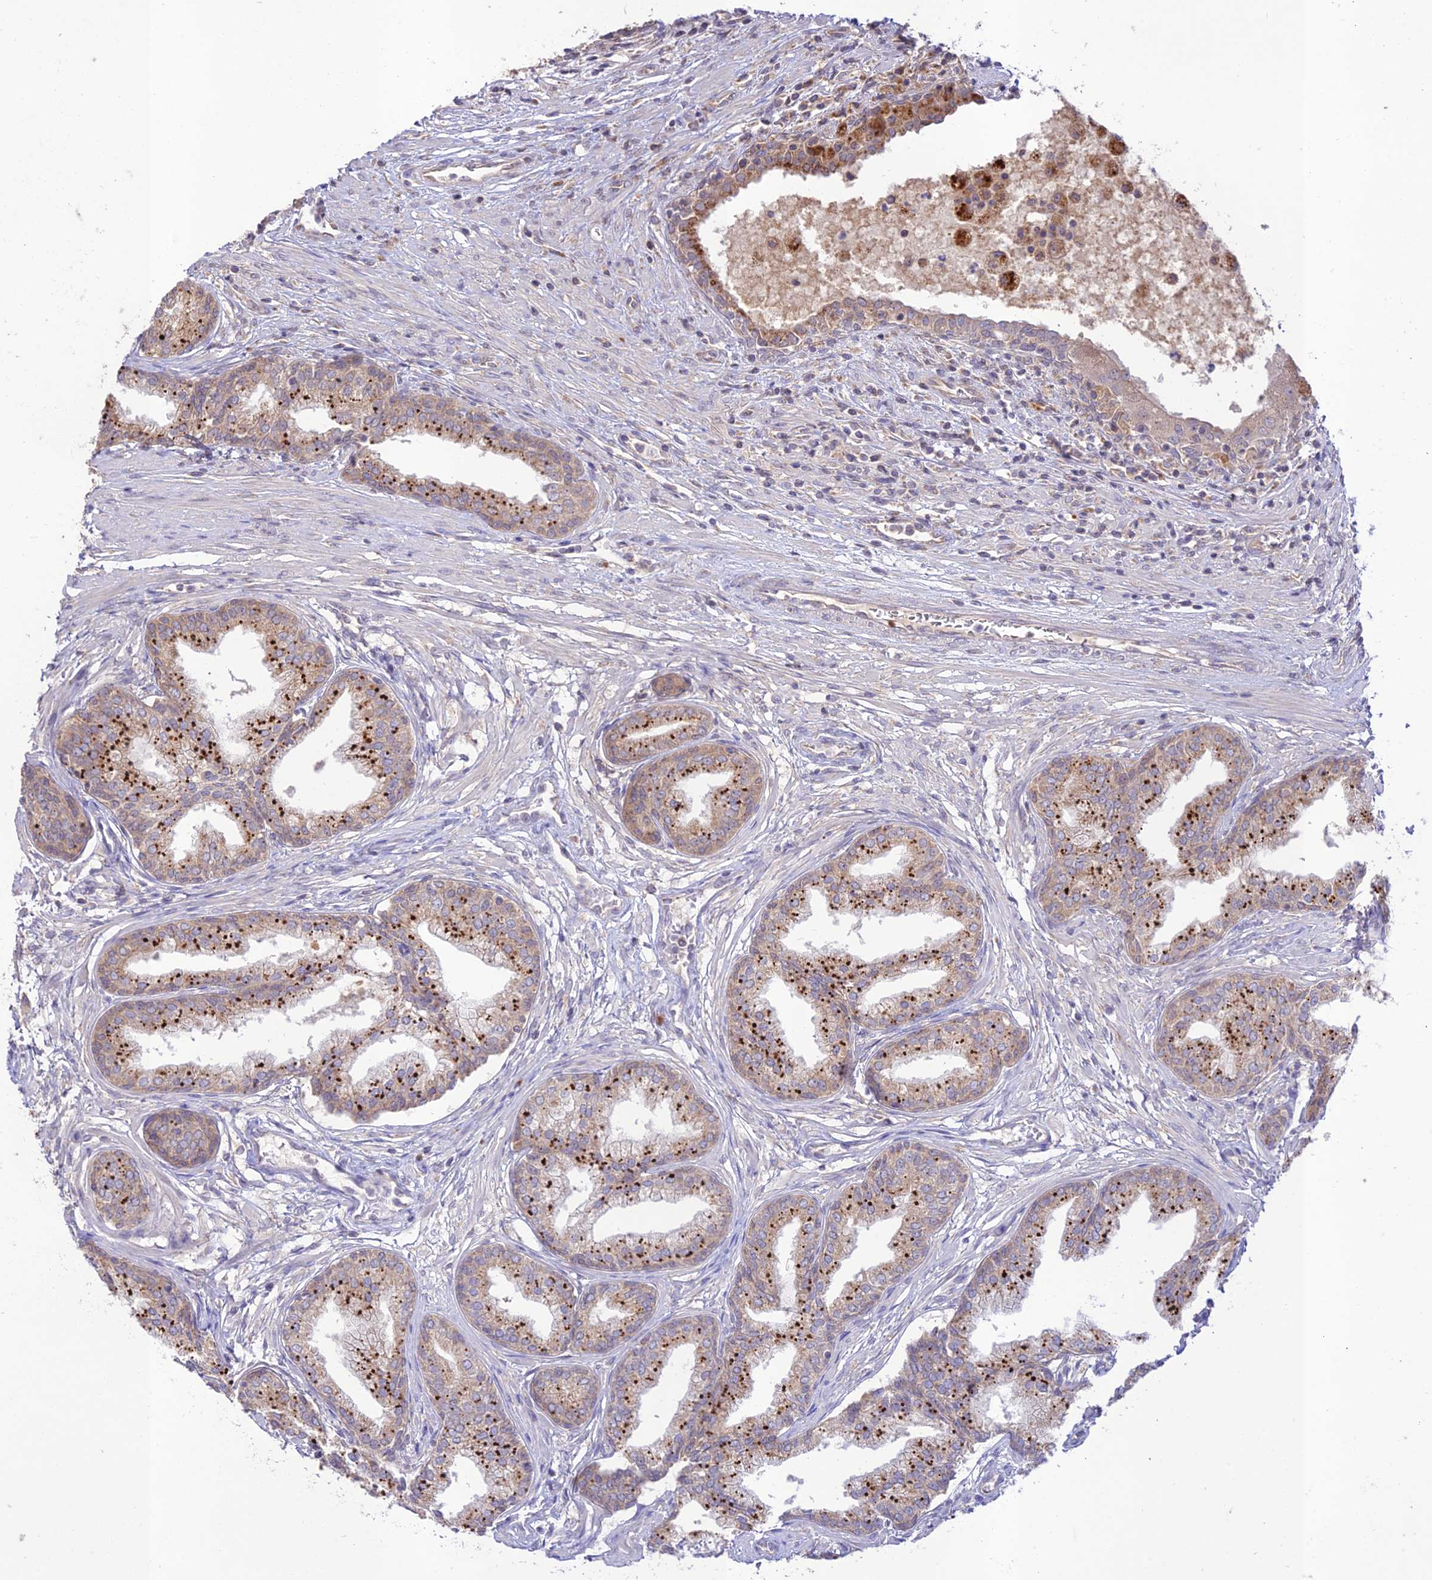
{"staining": {"intensity": "weak", "quantity": ">75%", "location": "cytoplasmic/membranous"}, "tissue": "prostate cancer", "cell_type": "Tumor cells", "image_type": "cancer", "snomed": [{"axis": "morphology", "description": "Adenocarcinoma, High grade"}, {"axis": "topography", "description": "Prostate"}], "caption": "Prostate cancer stained with a brown dye demonstrates weak cytoplasmic/membranous positive staining in about >75% of tumor cells.", "gene": "TMEM259", "patient": {"sex": "male", "age": 67}}